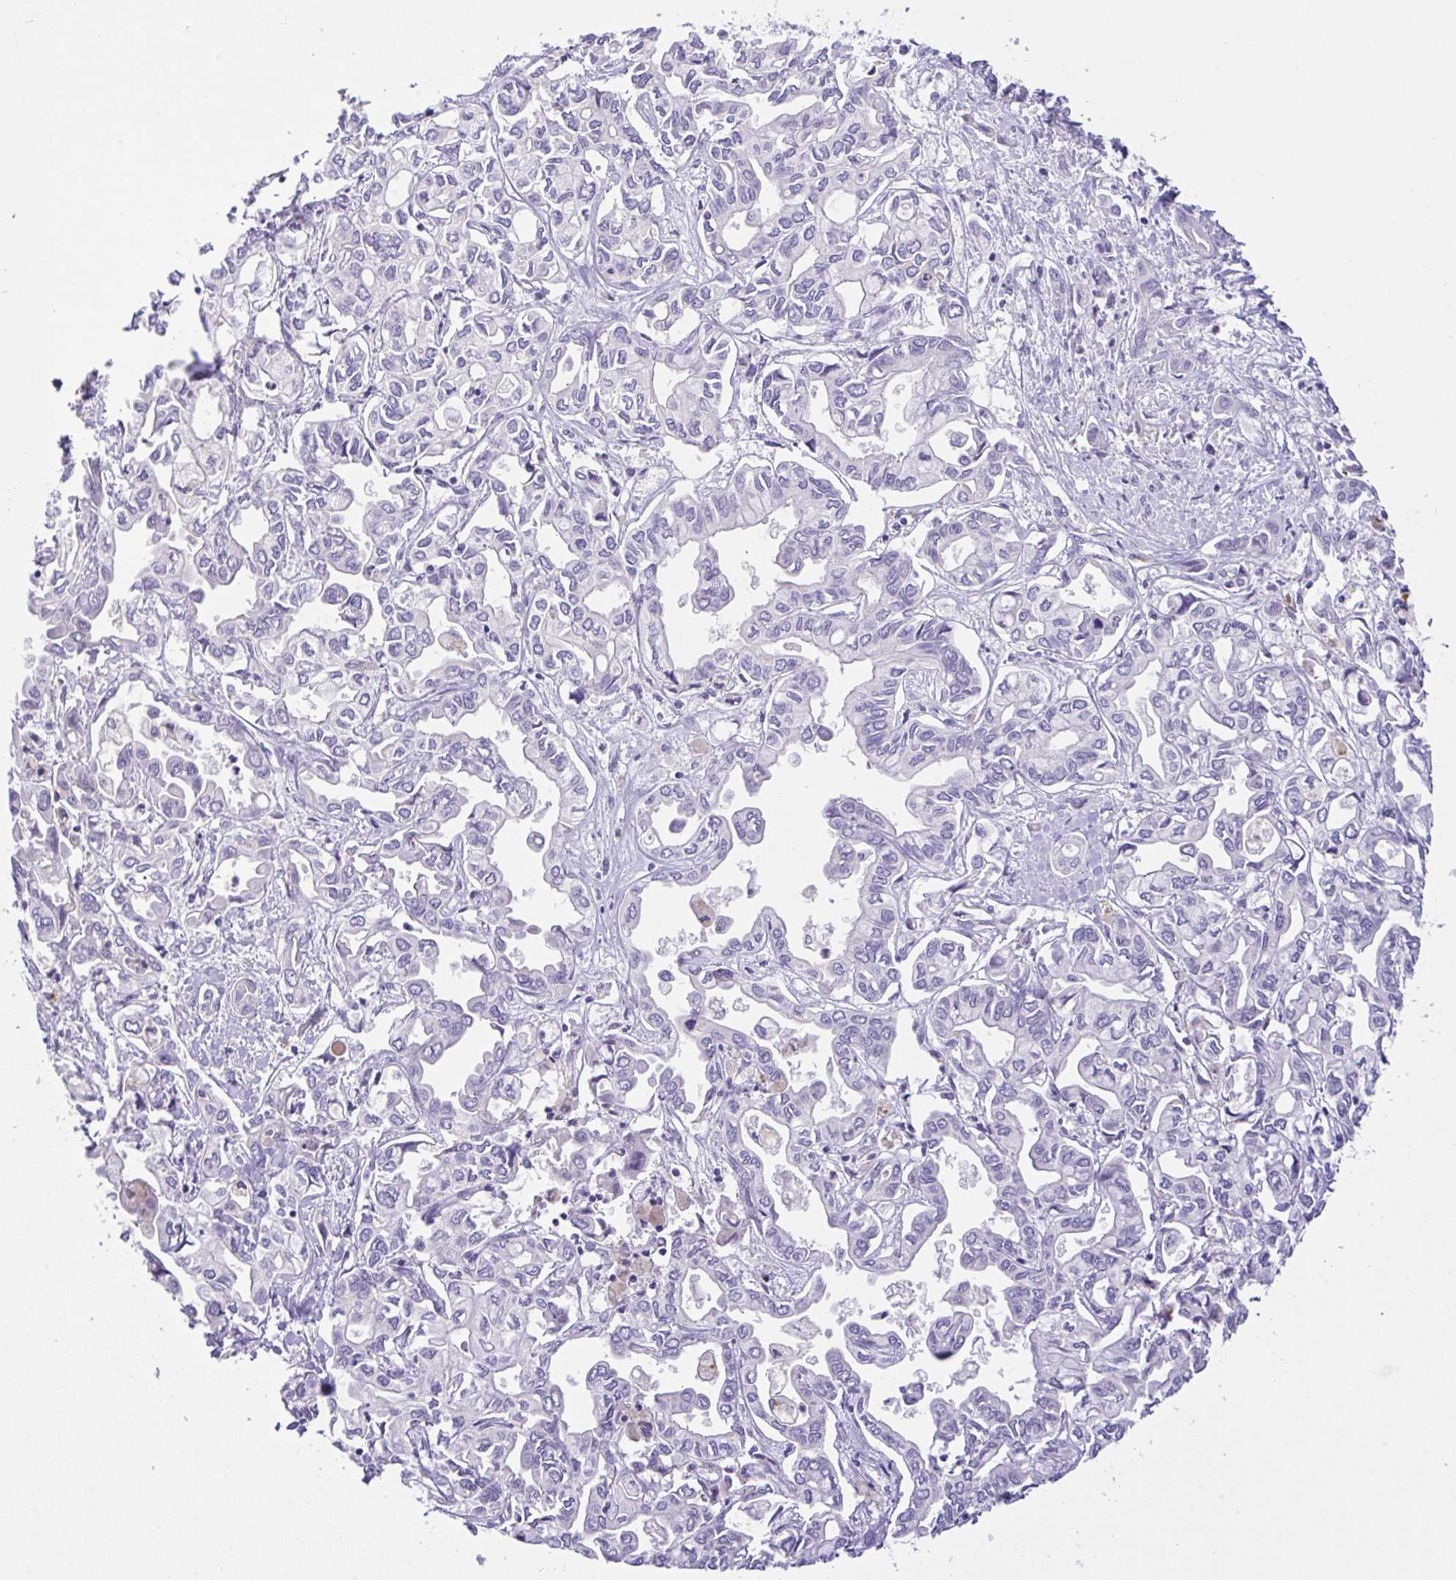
{"staining": {"intensity": "negative", "quantity": "none", "location": "none"}, "tissue": "liver cancer", "cell_type": "Tumor cells", "image_type": "cancer", "snomed": [{"axis": "morphology", "description": "Cholangiocarcinoma"}, {"axis": "topography", "description": "Liver"}], "caption": "Tumor cells are negative for protein expression in human liver cancer (cholangiocarcinoma).", "gene": "NCF1", "patient": {"sex": "female", "age": 64}}